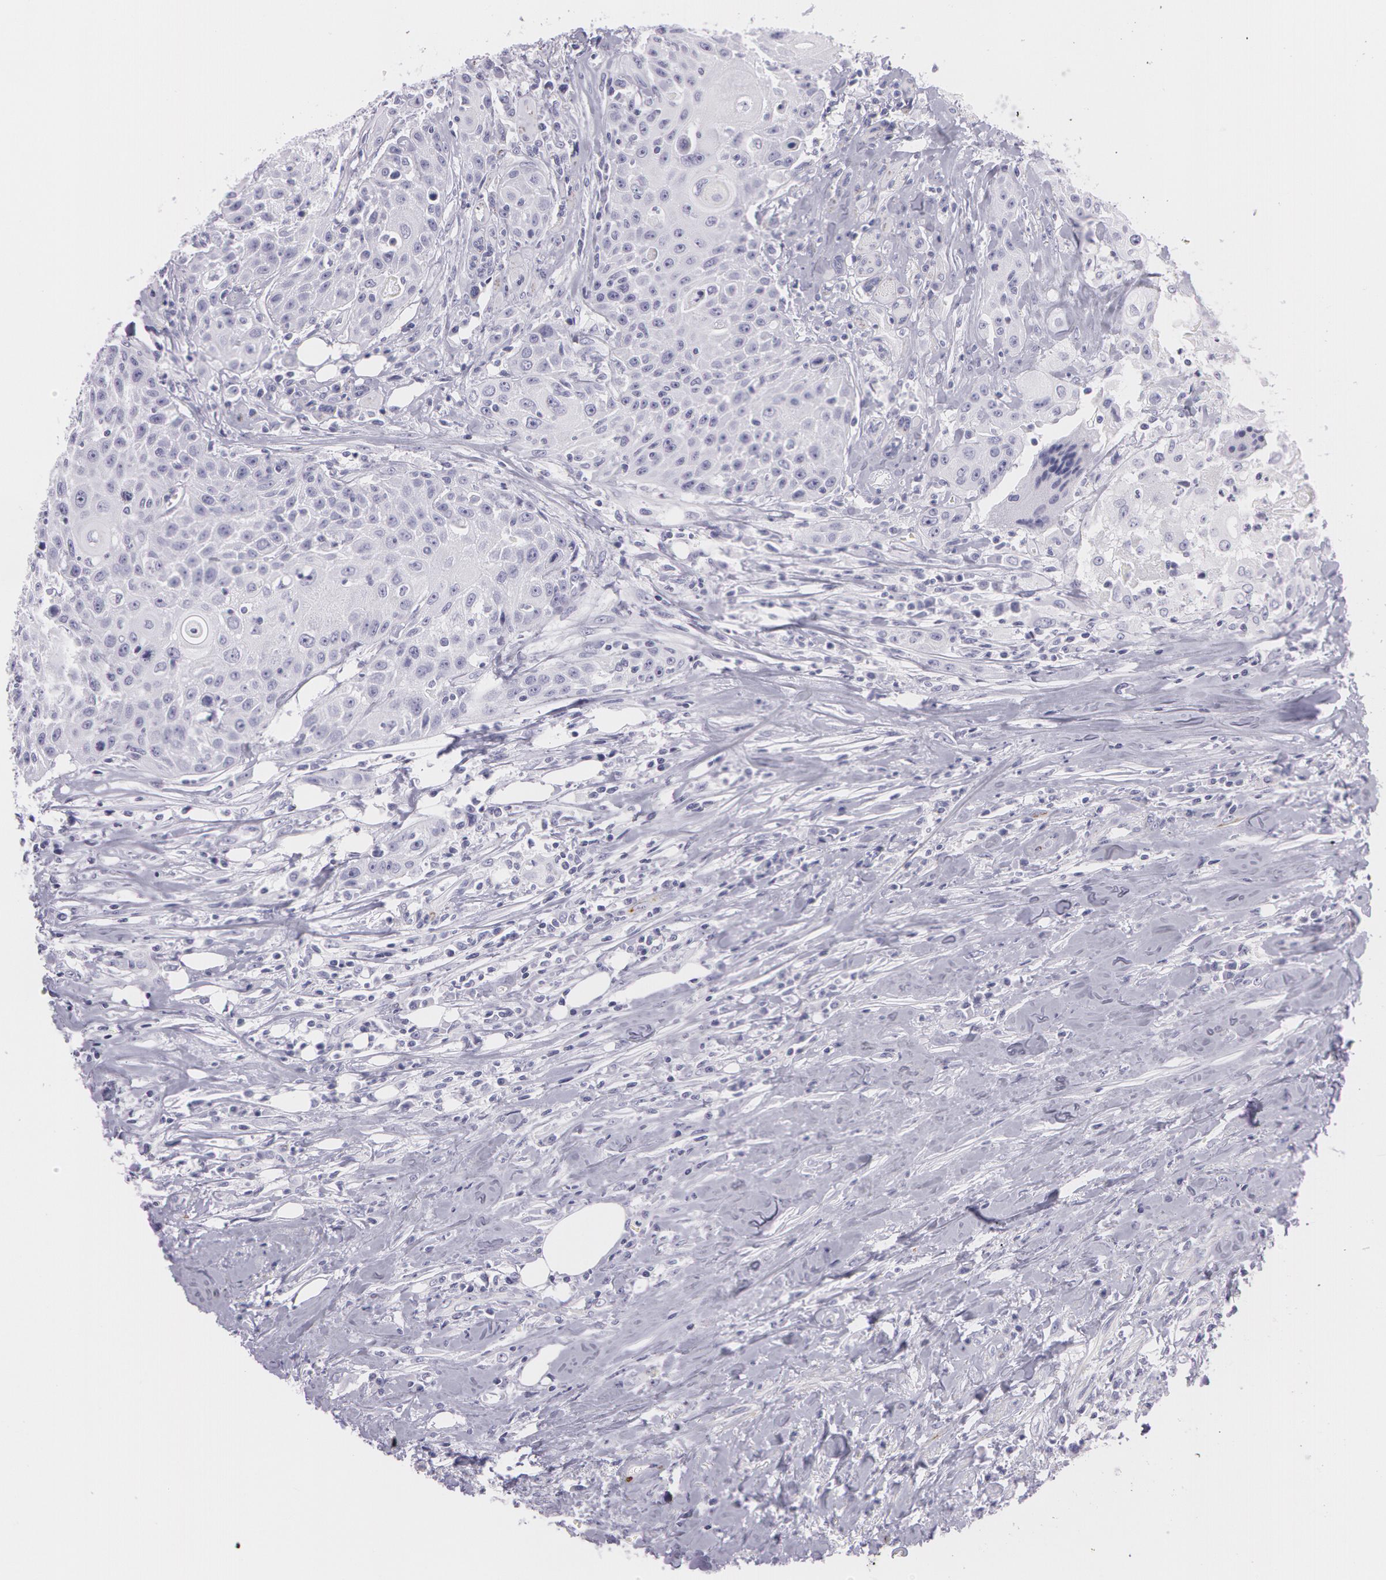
{"staining": {"intensity": "negative", "quantity": "none", "location": "none"}, "tissue": "head and neck cancer", "cell_type": "Tumor cells", "image_type": "cancer", "snomed": [{"axis": "morphology", "description": "Squamous cell carcinoma, NOS"}, {"axis": "topography", "description": "Oral tissue"}, {"axis": "topography", "description": "Head-Neck"}], "caption": "Tumor cells are negative for protein expression in human squamous cell carcinoma (head and neck).", "gene": "SNCG", "patient": {"sex": "female", "age": 82}}